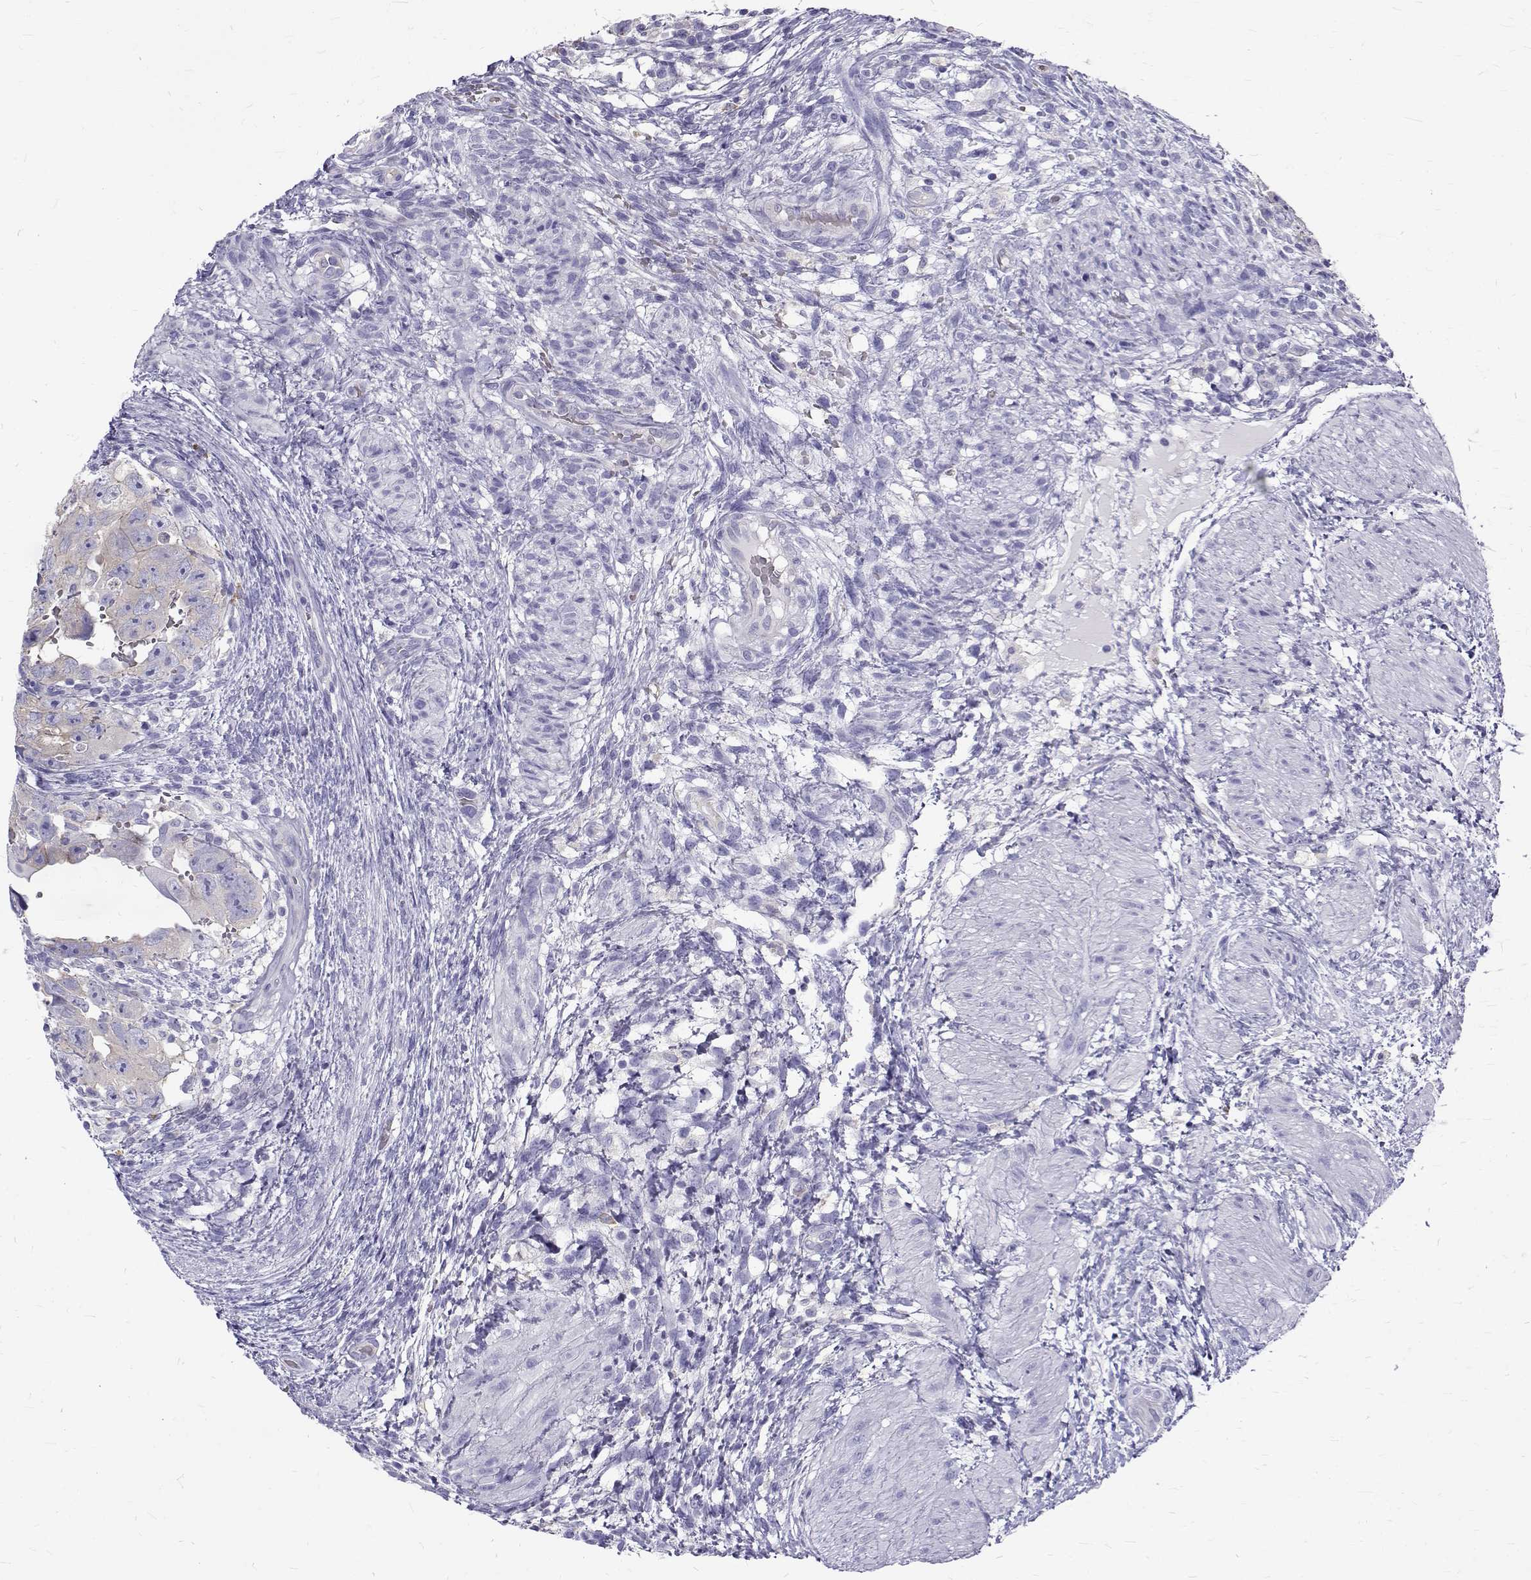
{"staining": {"intensity": "weak", "quantity": "<25%", "location": "cytoplasmic/membranous"}, "tissue": "testis cancer", "cell_type": "Tumor cells", "image_type": "cancer", "snomed": [{"axis": "morphology", "description": "Normal tissue, NOS"}, {"axis": "morphology", "description": "Carcinoma, Embryonal, NOS"}, {"axis": "topography", "description": "Testis"}, {"axis": "topography", "description": "Epididymis"}], "caption": "A micrograph of testis cancer stained for a protein reveals no brown staining in tumor cells.", "gene": "IGSF1", "patient": {"sex": "male", "age": 24}}